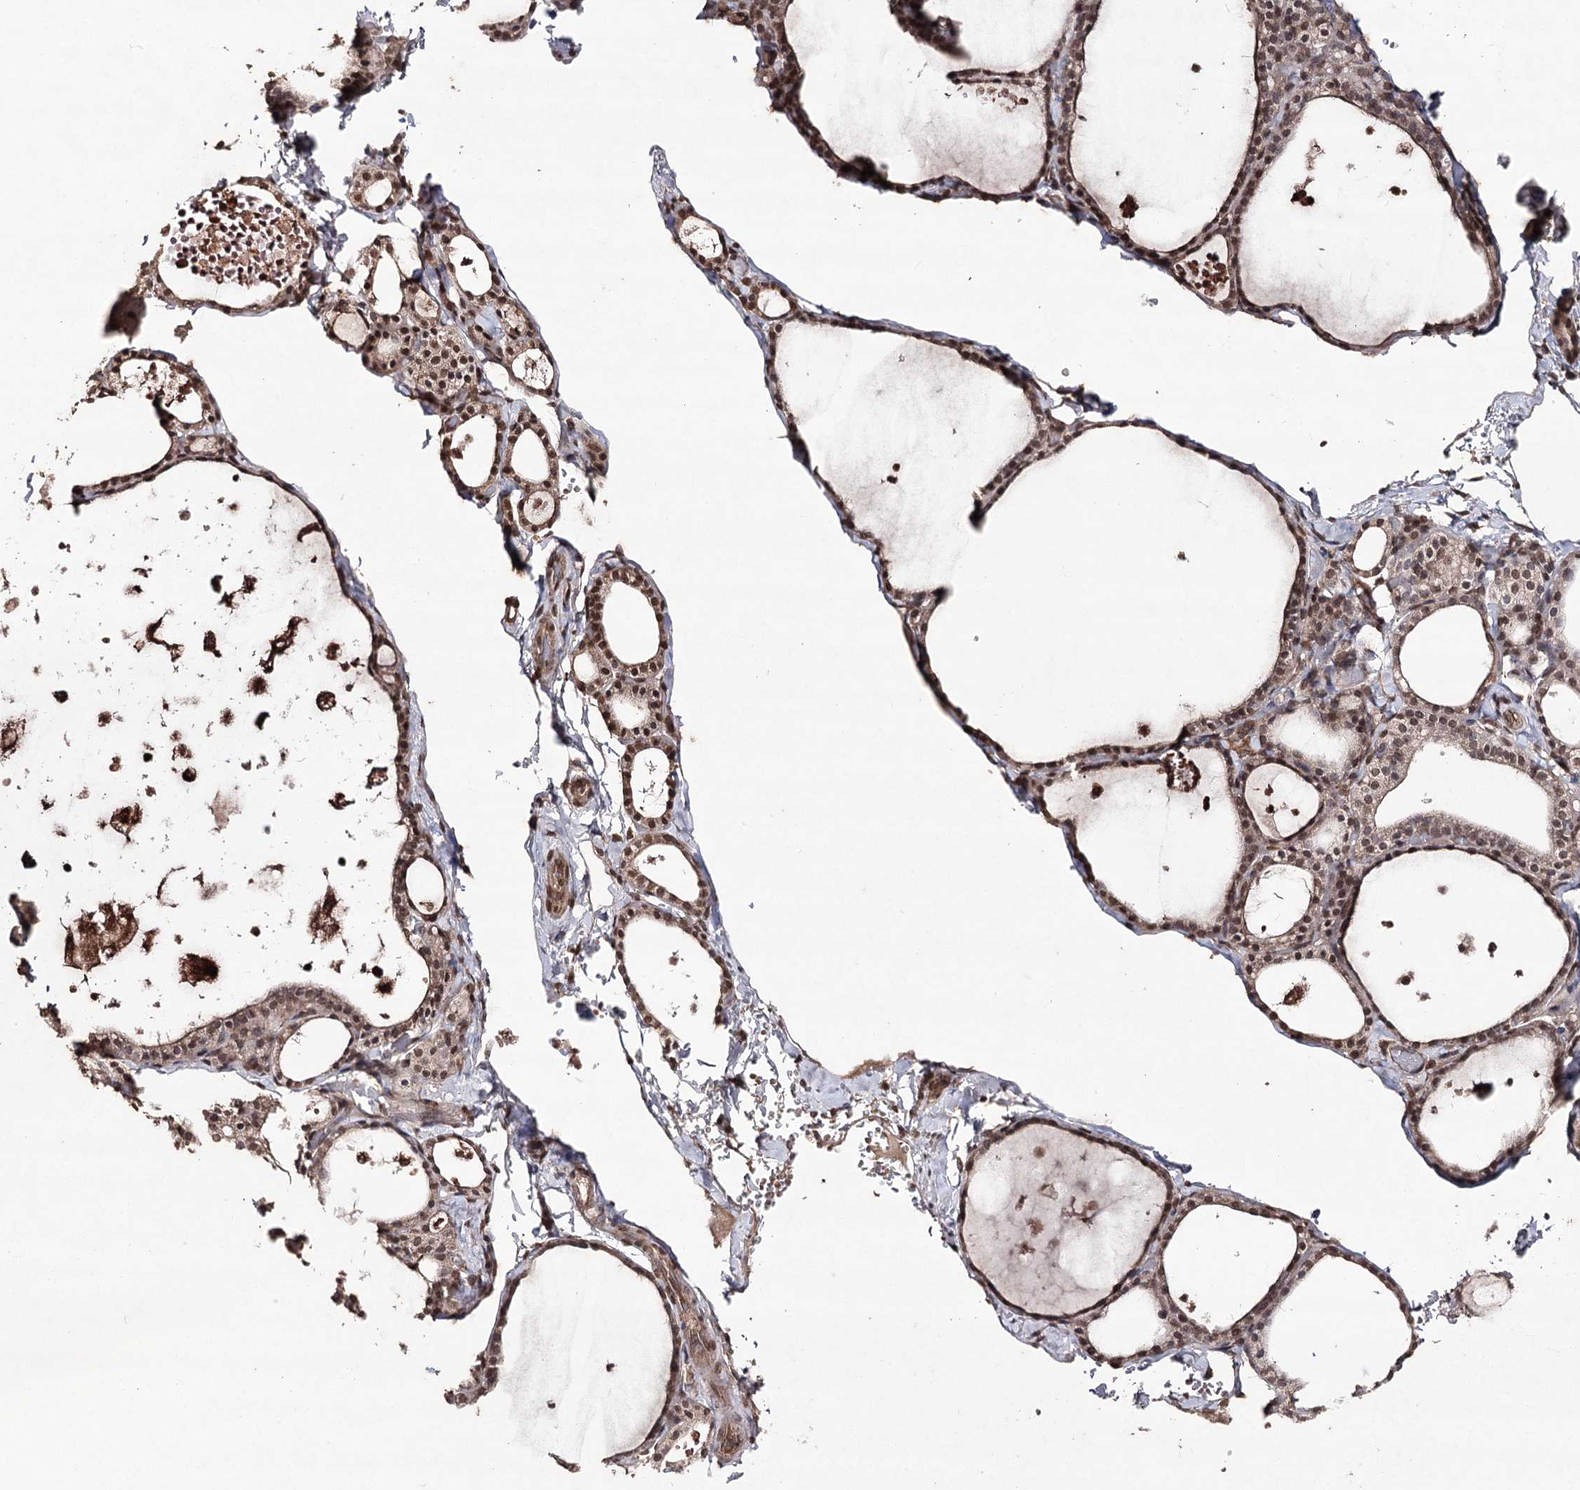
{"staining": {"intensity": "moderate", "quantity": ">75%", "location": "nuclear"}, "tissue": "thyroid gland", "cell_type": "Glandular cells", "image_type": "normal", "snomed": [{"axis": "morphology", "description": "Normal tissue, NOS"}, {"axis": "topography", "description": "Thyroid gland"}], "caption": "Human thyroid gland stained with a brown dye exhibits moderate nuclear positive expression in approximately >75% of glandular cells.", "gene": "ATG14", "patient": {"sex": "male", "age": 56}}